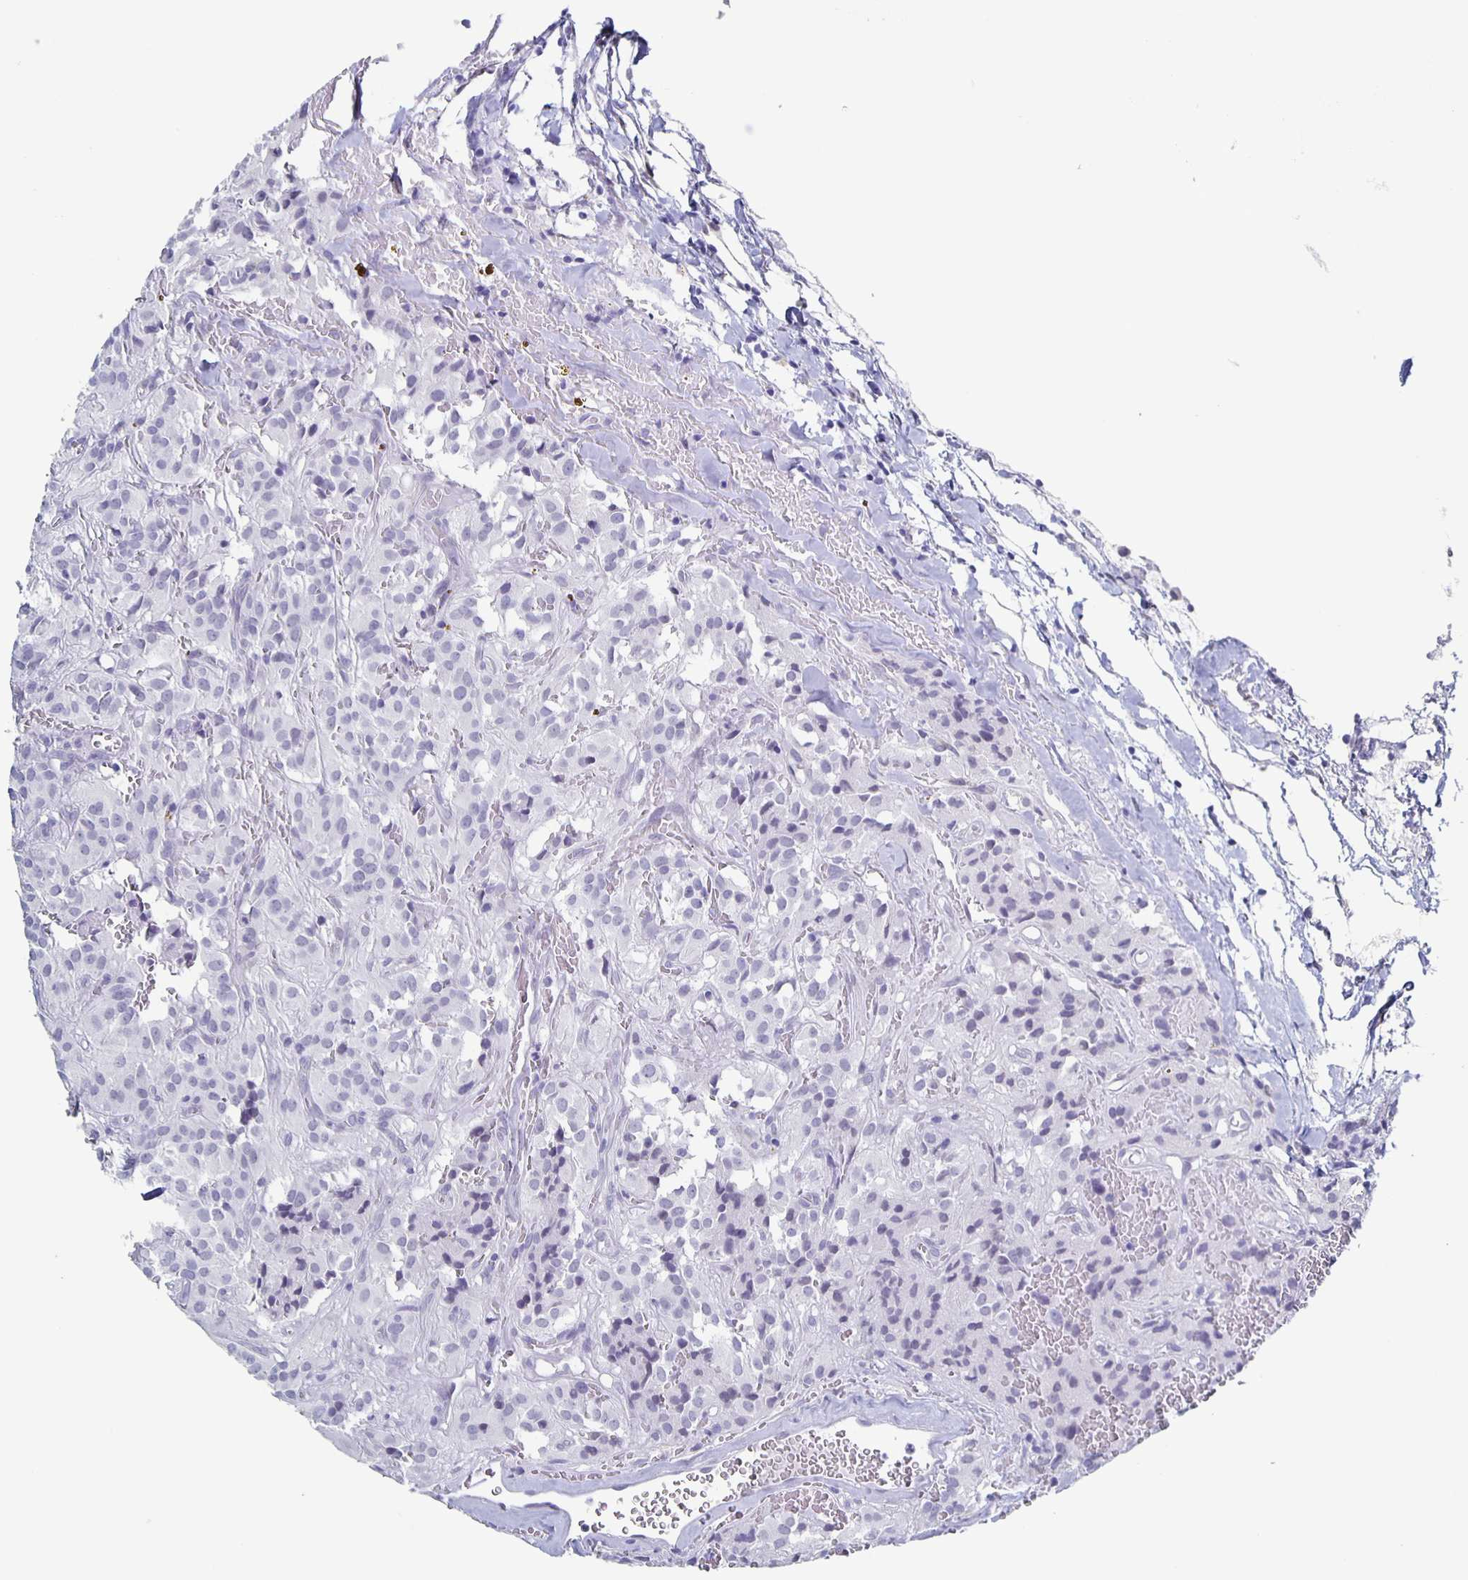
{"staining": {"intensity": "negative", "quantity": "none", "location": "none"}, "tissue": "glioma", "cell_type": "Tumor cells", "image_type": "cancer", "snomed": [{"axis": "morphology", "description": "Glioma, malignant, Low grade"}, {"axis": "topography", "description": "Brain"}], "caption": "Glioma stained for a protein using immunohistochemistry (IHC) demonstrates no staining tumor cells.", "gene": "CCDC17", "patient": {"sex": "male", "age": 42}}